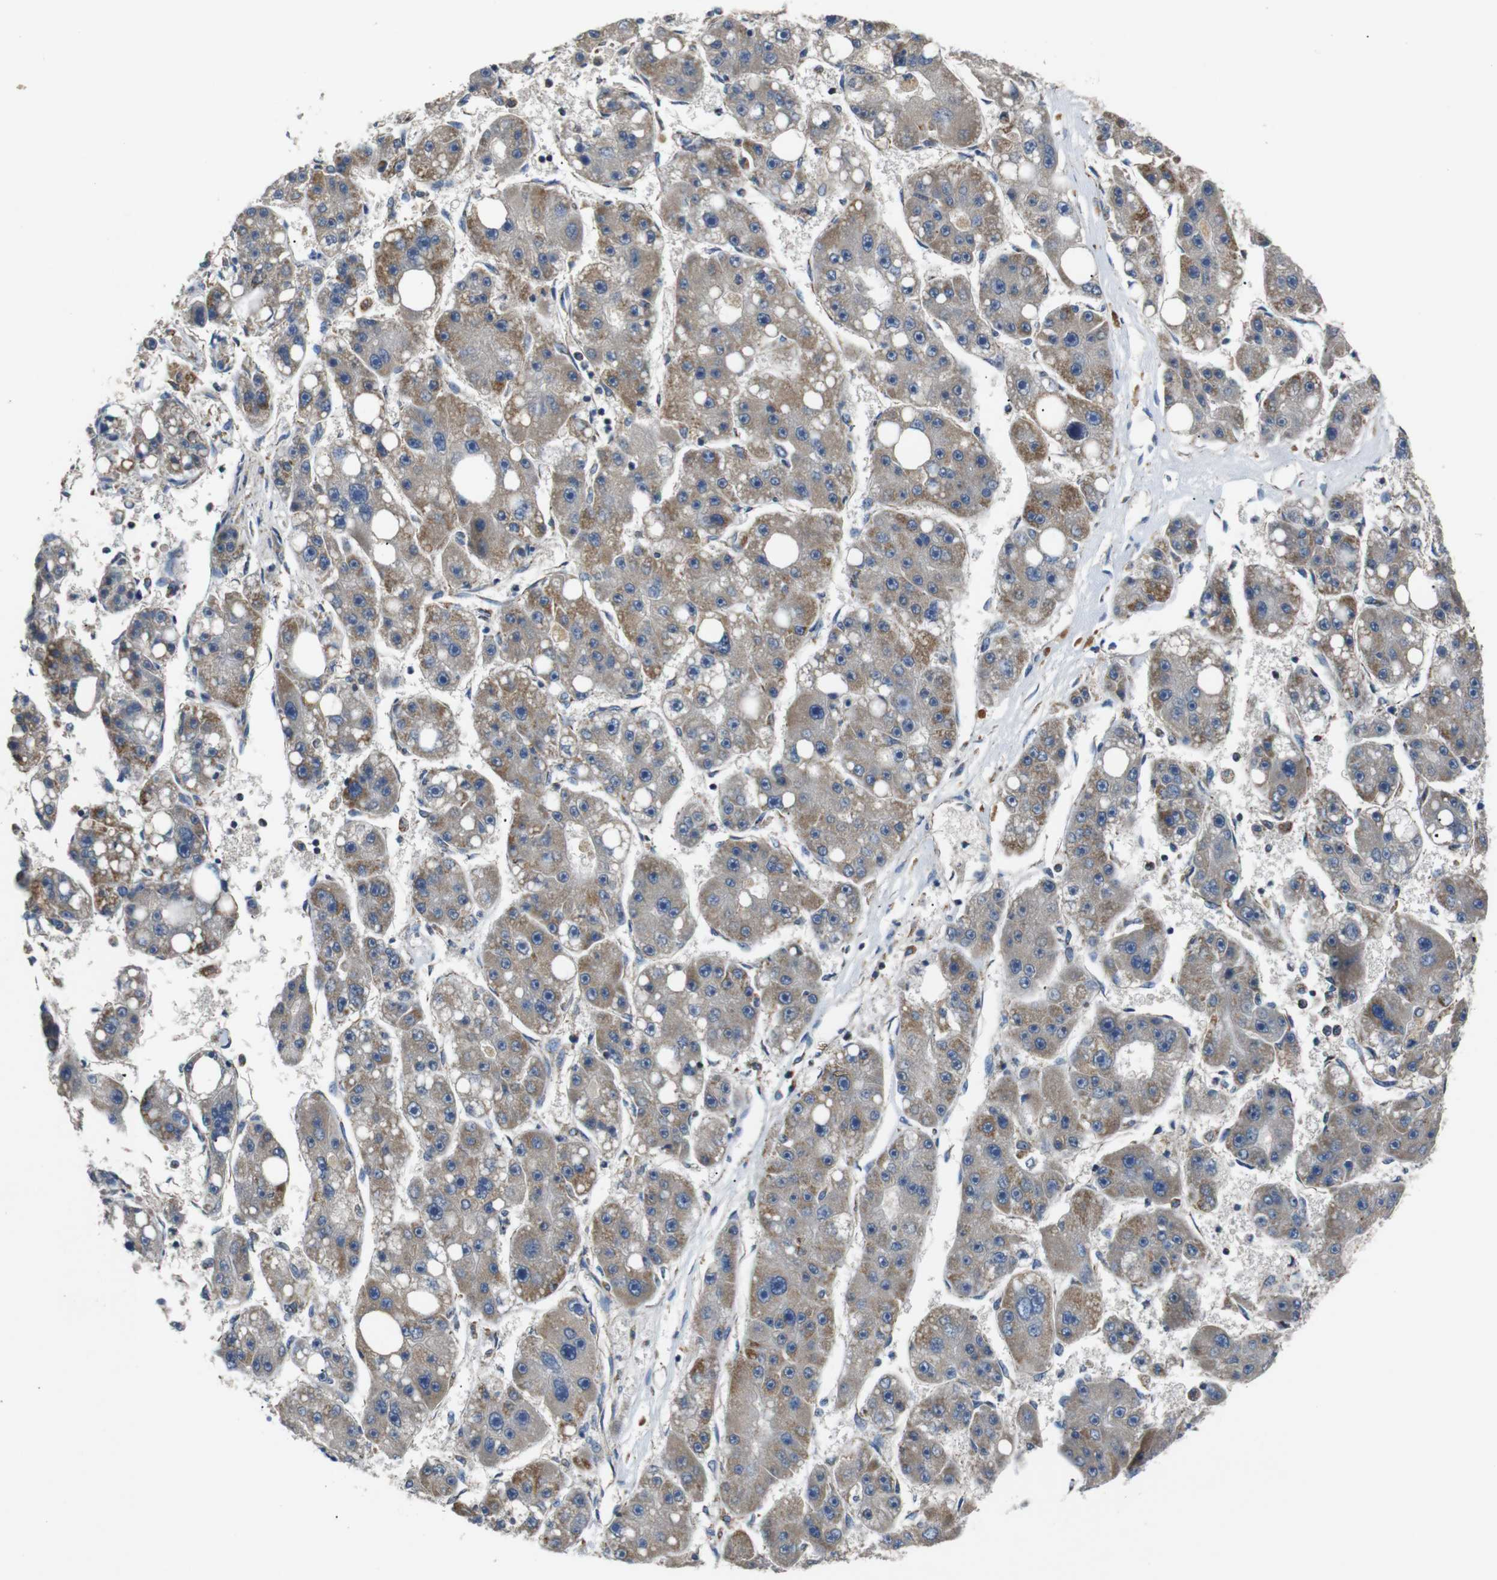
{"staining": {"intensity": "moderate", "quantity": ">75%", "location": "cytoplasmic/membranous"}, "tissue": "liver cancer", "cell_type": "Tumor cells", "image_type": "cancer", "snomed": [{"axis": "morphology", "description": "Carcinoma, Hepatocellular, NOS"}, {"axis": "topography", "description": "Liver"}], "caption": "Protein expression by immunohistochemistry (IHC) exhibits moderate cytoplasmic/membranous positivity in approximately >75% of tumor cells in hepatocellular carcinoma (liver).", "gene": "NETO2", "patient": {"sex": "female", "age": 61}}